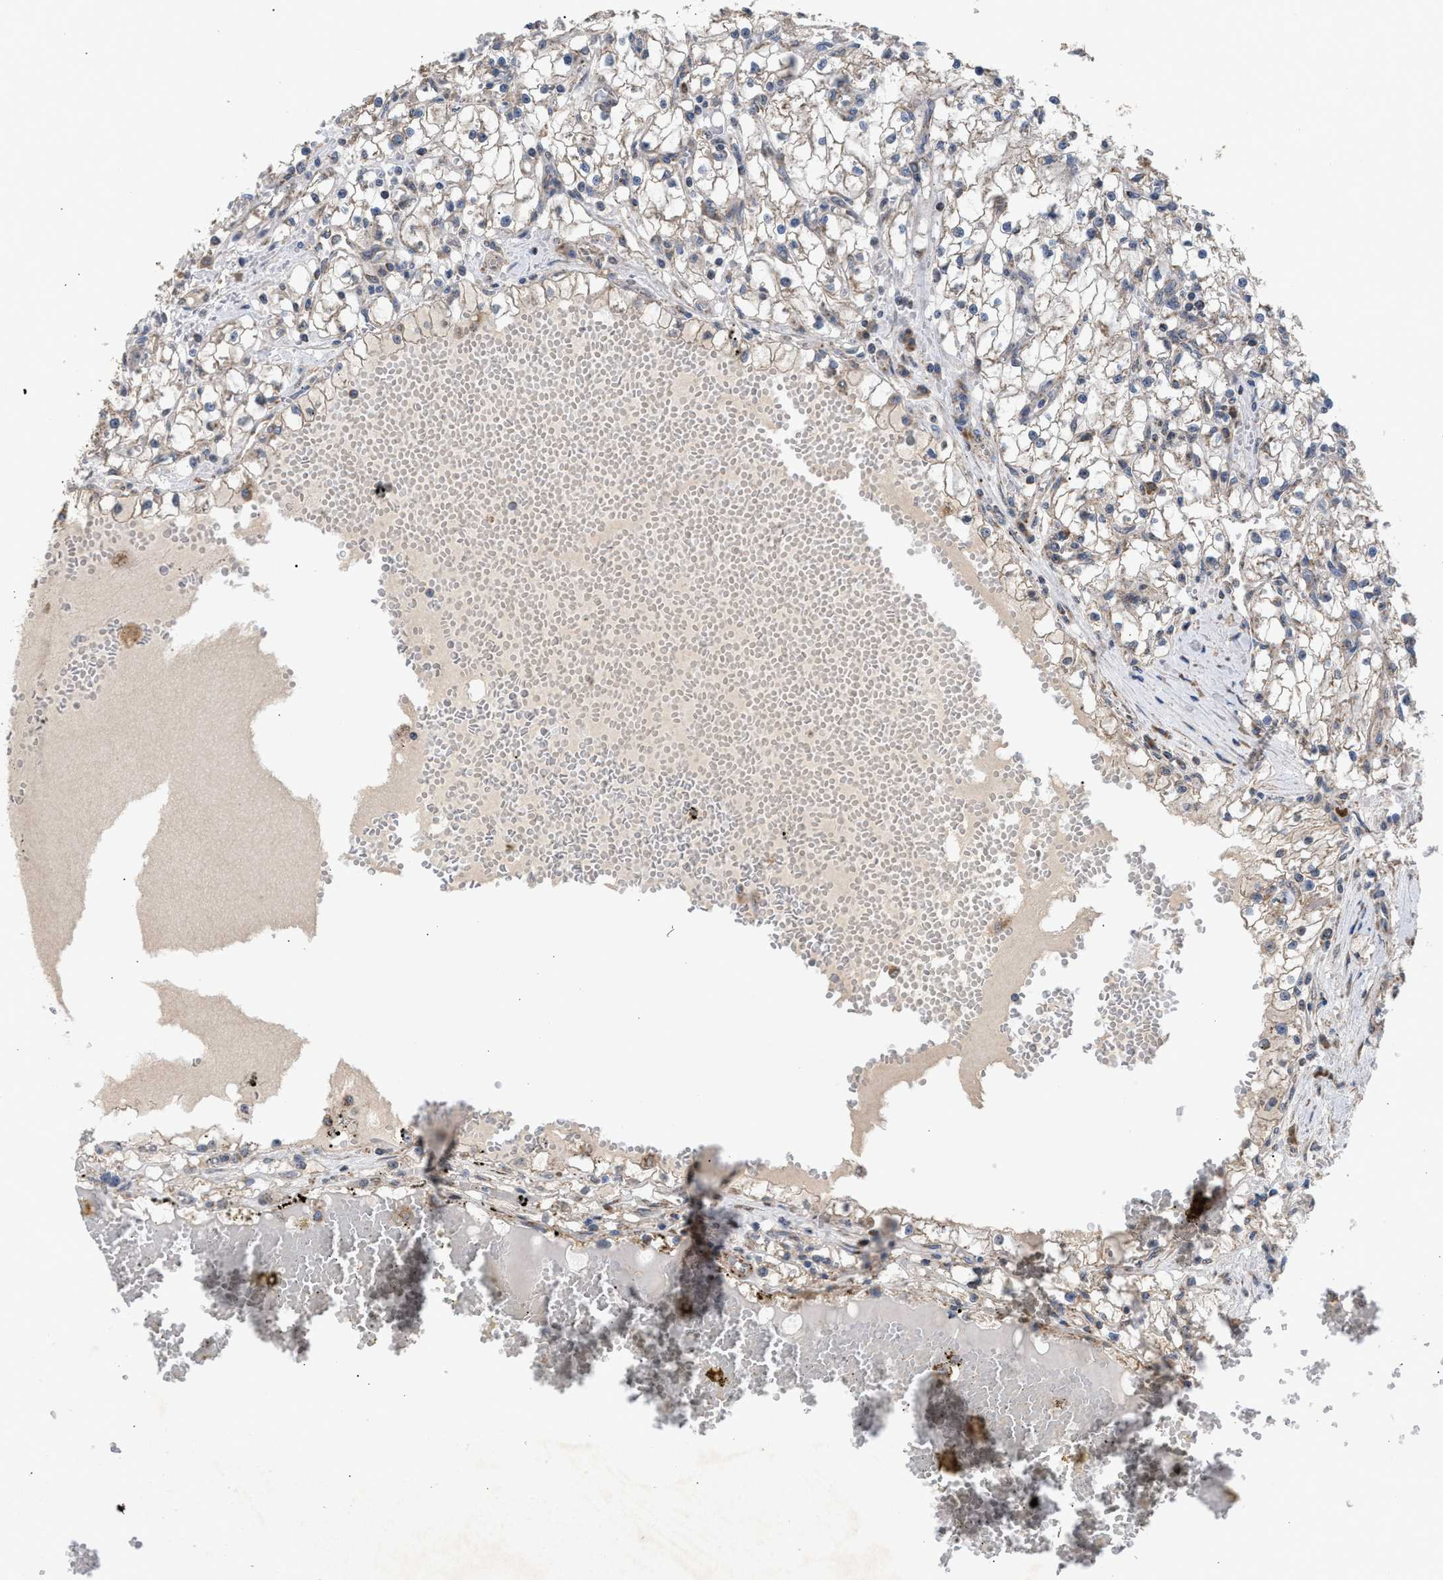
{"staining": {"intensity": "negative", "quantity": "none", "location": "none"}, "tissue": "renal cancer", "cell_type": "Tumor cells", "image_type": "cancer", "snomed": [{"axis": "morphology", "description": "Adenocarcinoma, NOS"}, {"axis": "topography", "description": "Kidney"}], "caption": "The immunohistochemistry (IHC) image has no significant staining in tumor cells of adenocarcinoma (renal) tissue.", "gene": "TACO1", "patient": {"sex": "male", "age": 56}}